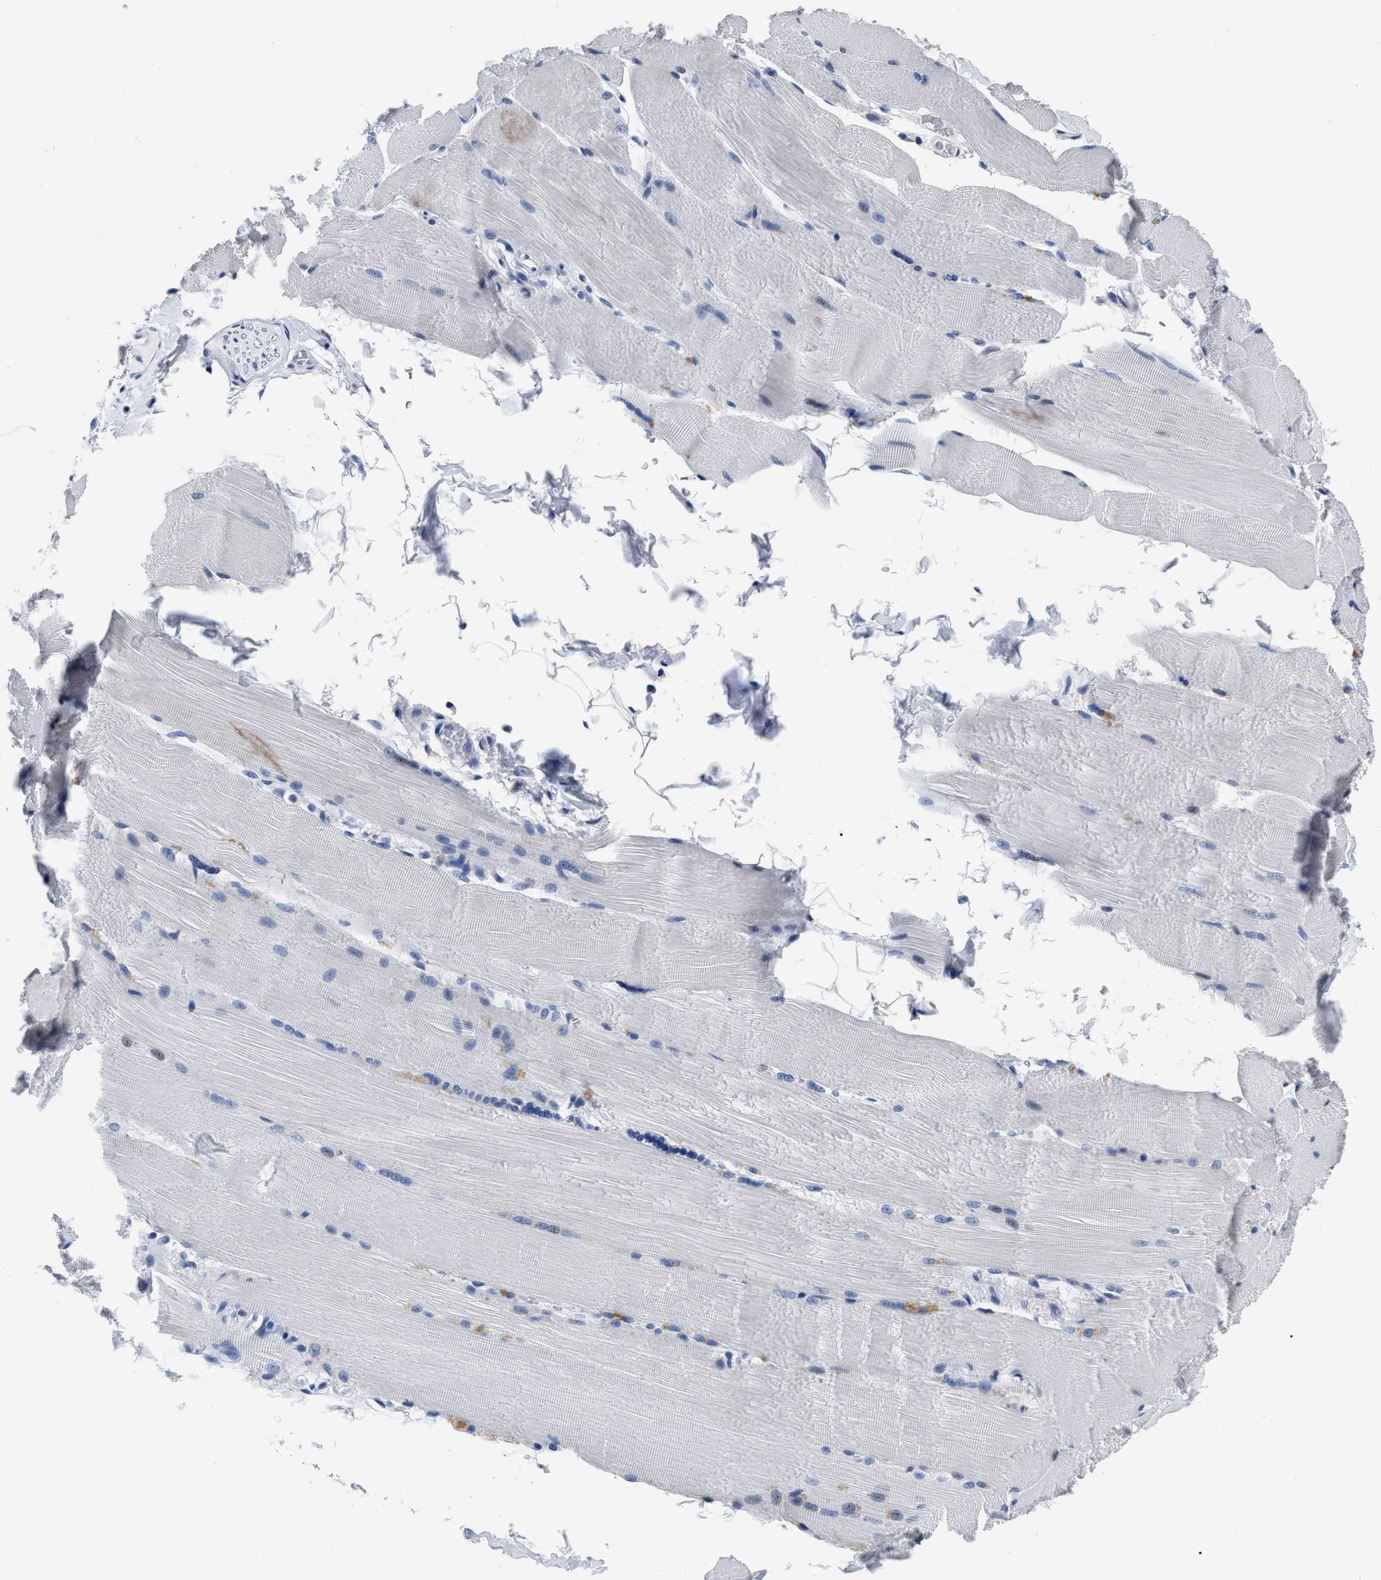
{"staining": {"intensity": "negative", "quantity": "none", "location": "none"}, "tissue": "skeletal muscle", "cell_type": "Myocytes", "image_type": "normal", "snomed": [{"axis": "morphology", "description": "Normal tissue, NOS"}, {"axis": "topography", "description": "Skin"}, {"axis": "topography", "description": "Skeletal muscle"}], "caption": "Protein analysis of benign skeletal muscle demonstrates no significant staining in myocytes. (Brightfield microscopy of DAB (3,3'-diaminobenzidine) IHC at high magnification).", "gene": "MOV10L1", "patient": {"sex": "male", "age": 83}}